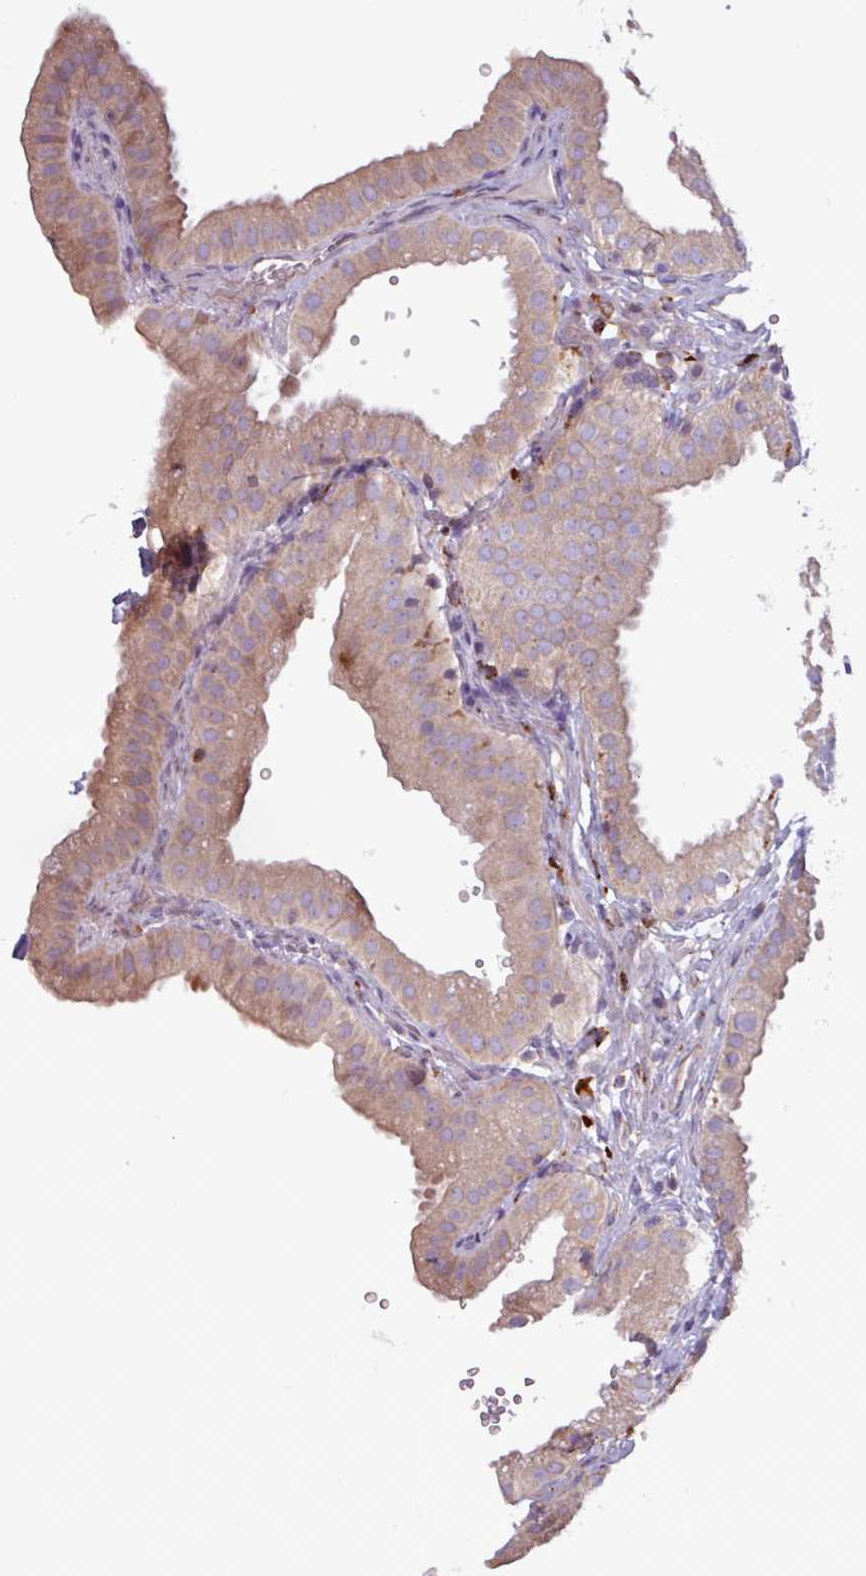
{"staining": {"intensity": "moderate", "quantity": ">75%", "location": "cytoplasmic/membranous"}, "tissue": "gallbladder", "cell_type": "Glandular cells", "image_type": "normal", "snomed": [{"axis": "morphology", "description": "Normal tissue, NOS"}, {"axis": "topography", "description": "Gallbladder"}], "caption": "IHC (DAB (3,3'-diaminobenzidine)) staining of unremarkable human gallbladder displays moderate cytoplasmic/membranous protein staining in approximately >75% of glandular cells. The staining was performed using DAB to visualize the protein expression in brown, while the nuclei were stained in blue with hematoxylin (Magnification: 20x).", "gene": "PLIN2", "patient": {"sex": "female", "age": 61}}